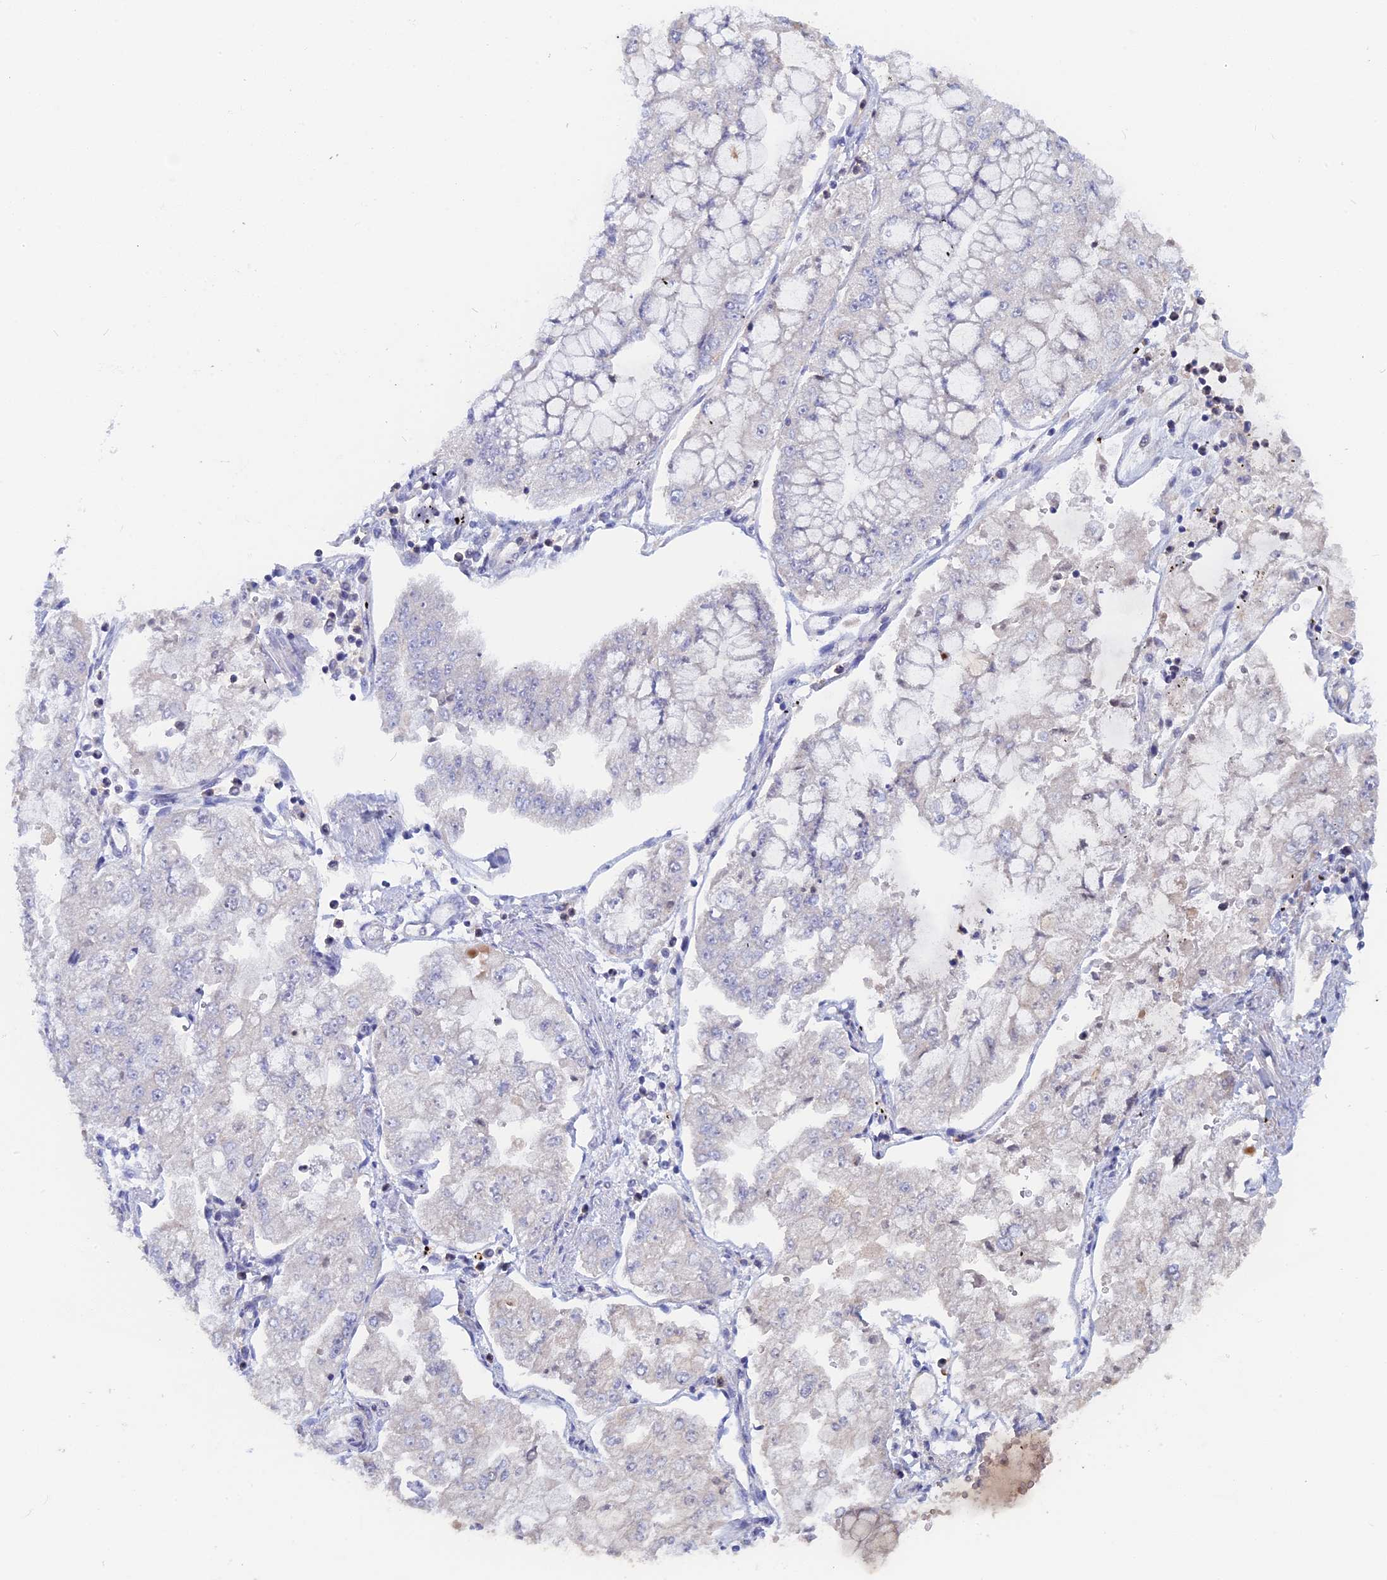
{"staining": {"intensity": "negative", "quantity": "none", "location": "none"}, "tissue": "stomach cancer", "cell_type": "Tumor cells", "image_type": "cancer", "snomed": [{"axis": "morphology", "description": "Adenocarcinoma, NOS"}, {"axis": "topography", "description": "Stomach"}], "caption": "The immunohistochemistry photomicrograph has no significant positivity in tumor cells of stomach adenocarcinoma tissue. (Brightfield microscopy of DAB immunohistochemistry (IHC) at high magnification).", "gene": "ACP7", "patient": {"sex": "male", "age": 76}}